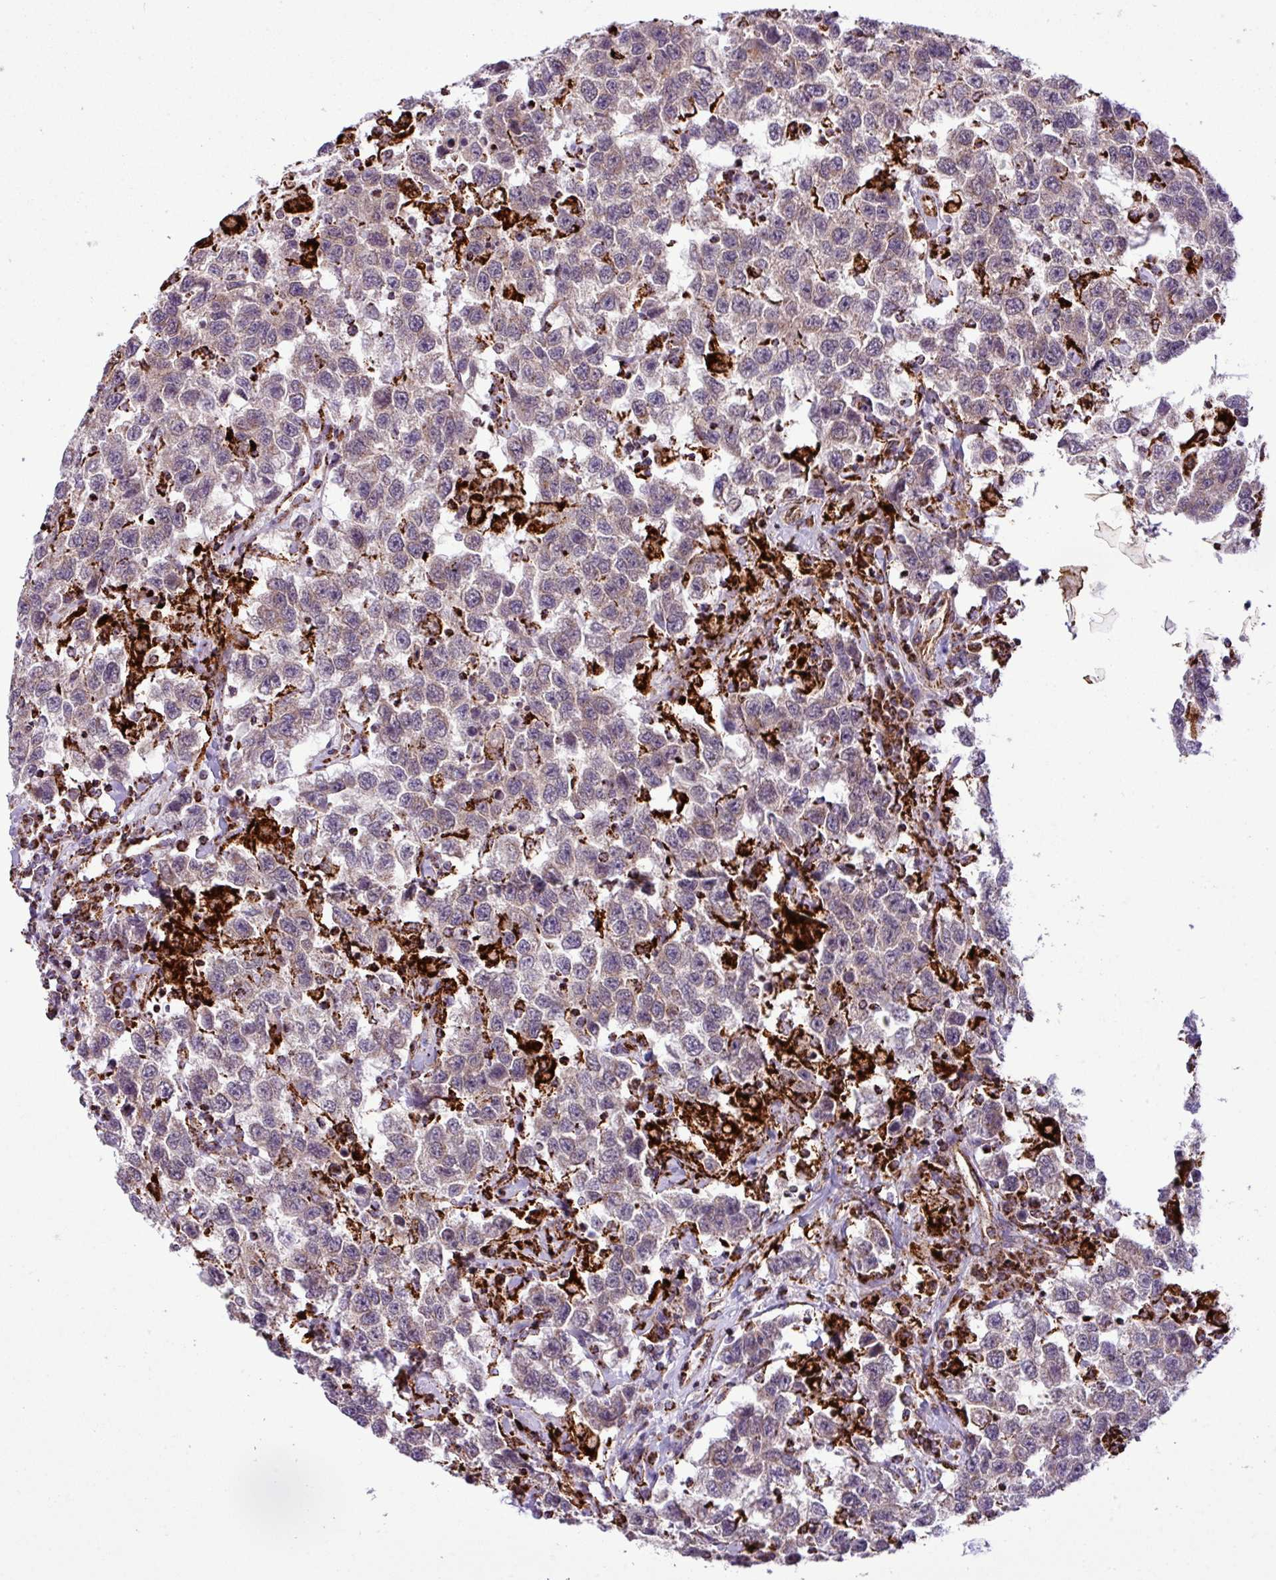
{"staining": {"intensity": "moderate", "quantity": "25%-75%", "location": "cytoplasmic/membranous"}, "tissue": "testis cancer", "cell_type": "Tumor cells", "image_type": "cancer", "snomed": [{"axis": "morphology", "description": "Seminoma, NOS"}, {"axis": "topography", "description": "Testis"}], "caption": "Protein expression analysis of human testis cancer reveals moderate cytoplasmic/membranous staining in approximately 25%-75% of tumor cells.", "gene": "ZNF569", "patient": {"sex": "male", "age": 41}}